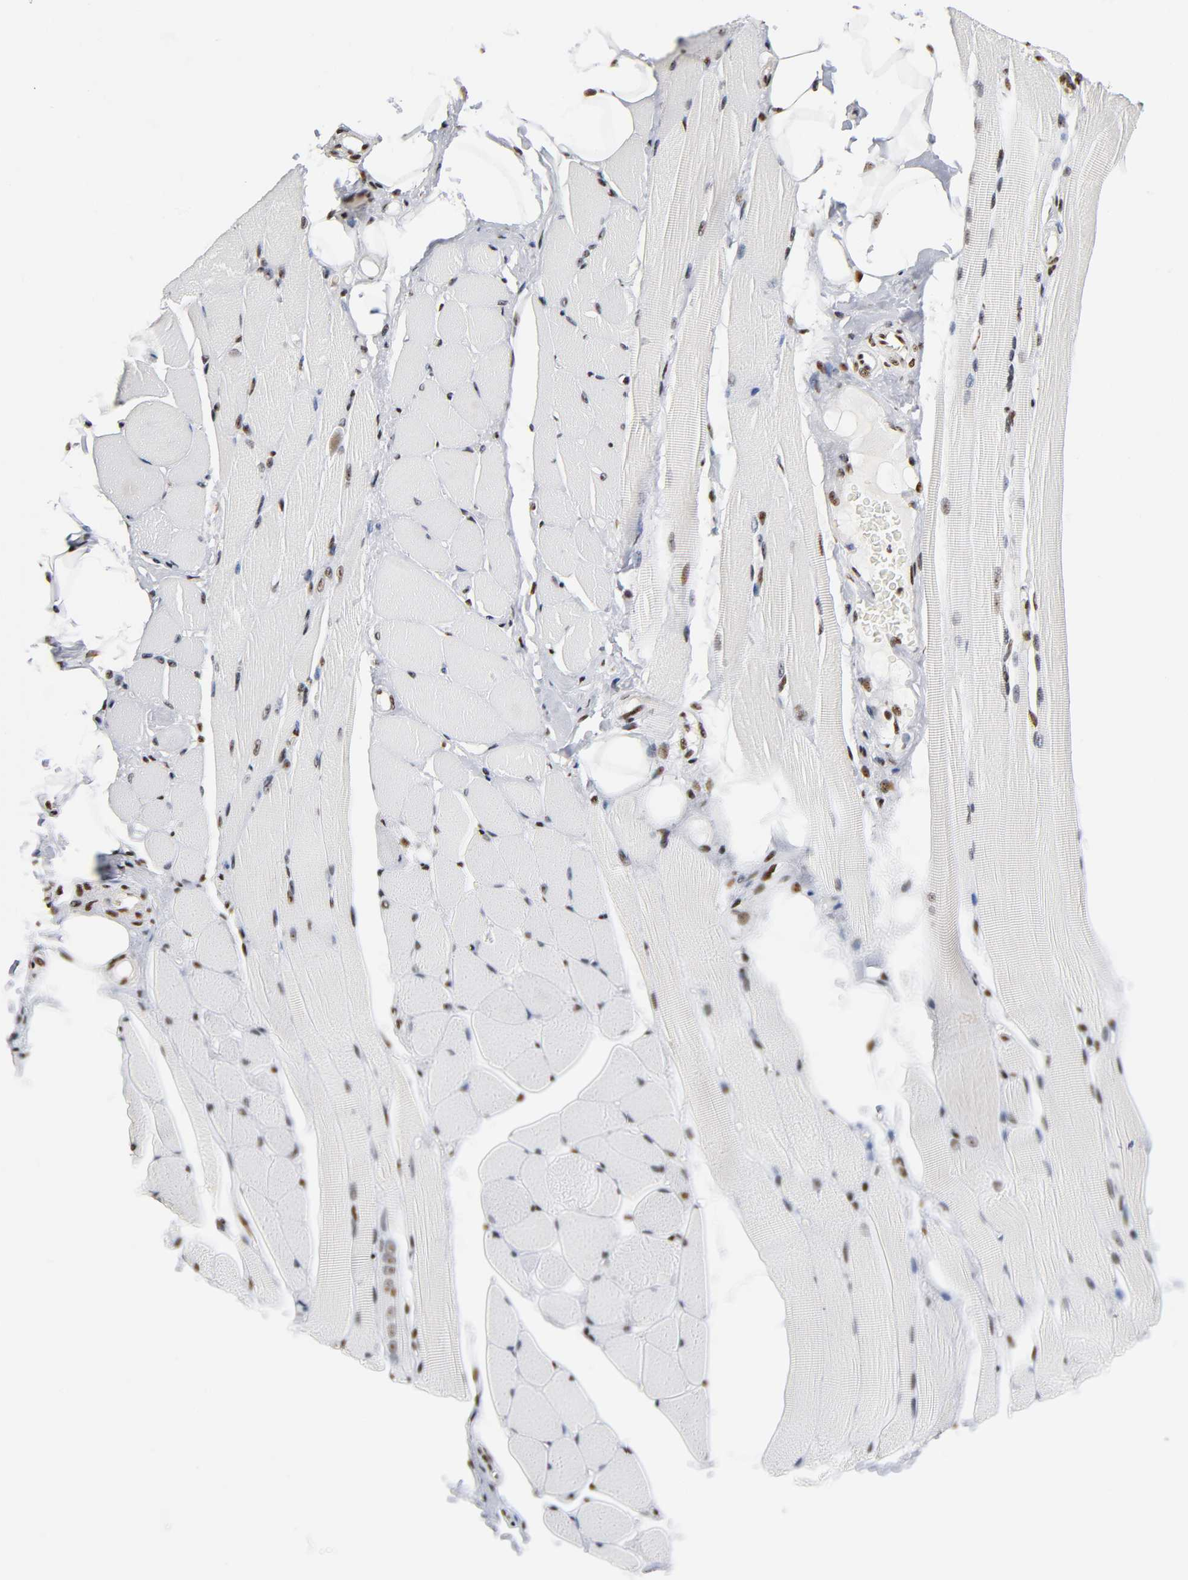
{"staining": {"intensity": "strong", "quantity": "25%-75%", "location": "nuclear"}, "tissue": "skeletal muscle", "cell_type": "Myocytes", "image_type": "normal", "snomed": [{"axis": "morphology", "description": "Normal tissue, NOS"}, {"axis": "topography", "description": "Skeletal muscle"}, {"axis": "topography", "description": "Peripheral nerve tissue"}], "caption": "The histopathology image displays immunohistochemical staining of benign skeletal muscle. There is strong nuclear staining is identified in approximately 25%-75% of myocytes. (brown staining indicates protein expression, while blue staining denotes nuclei).", "gene": "UBTF", "patient": {"sex": "female", "age": 84}}